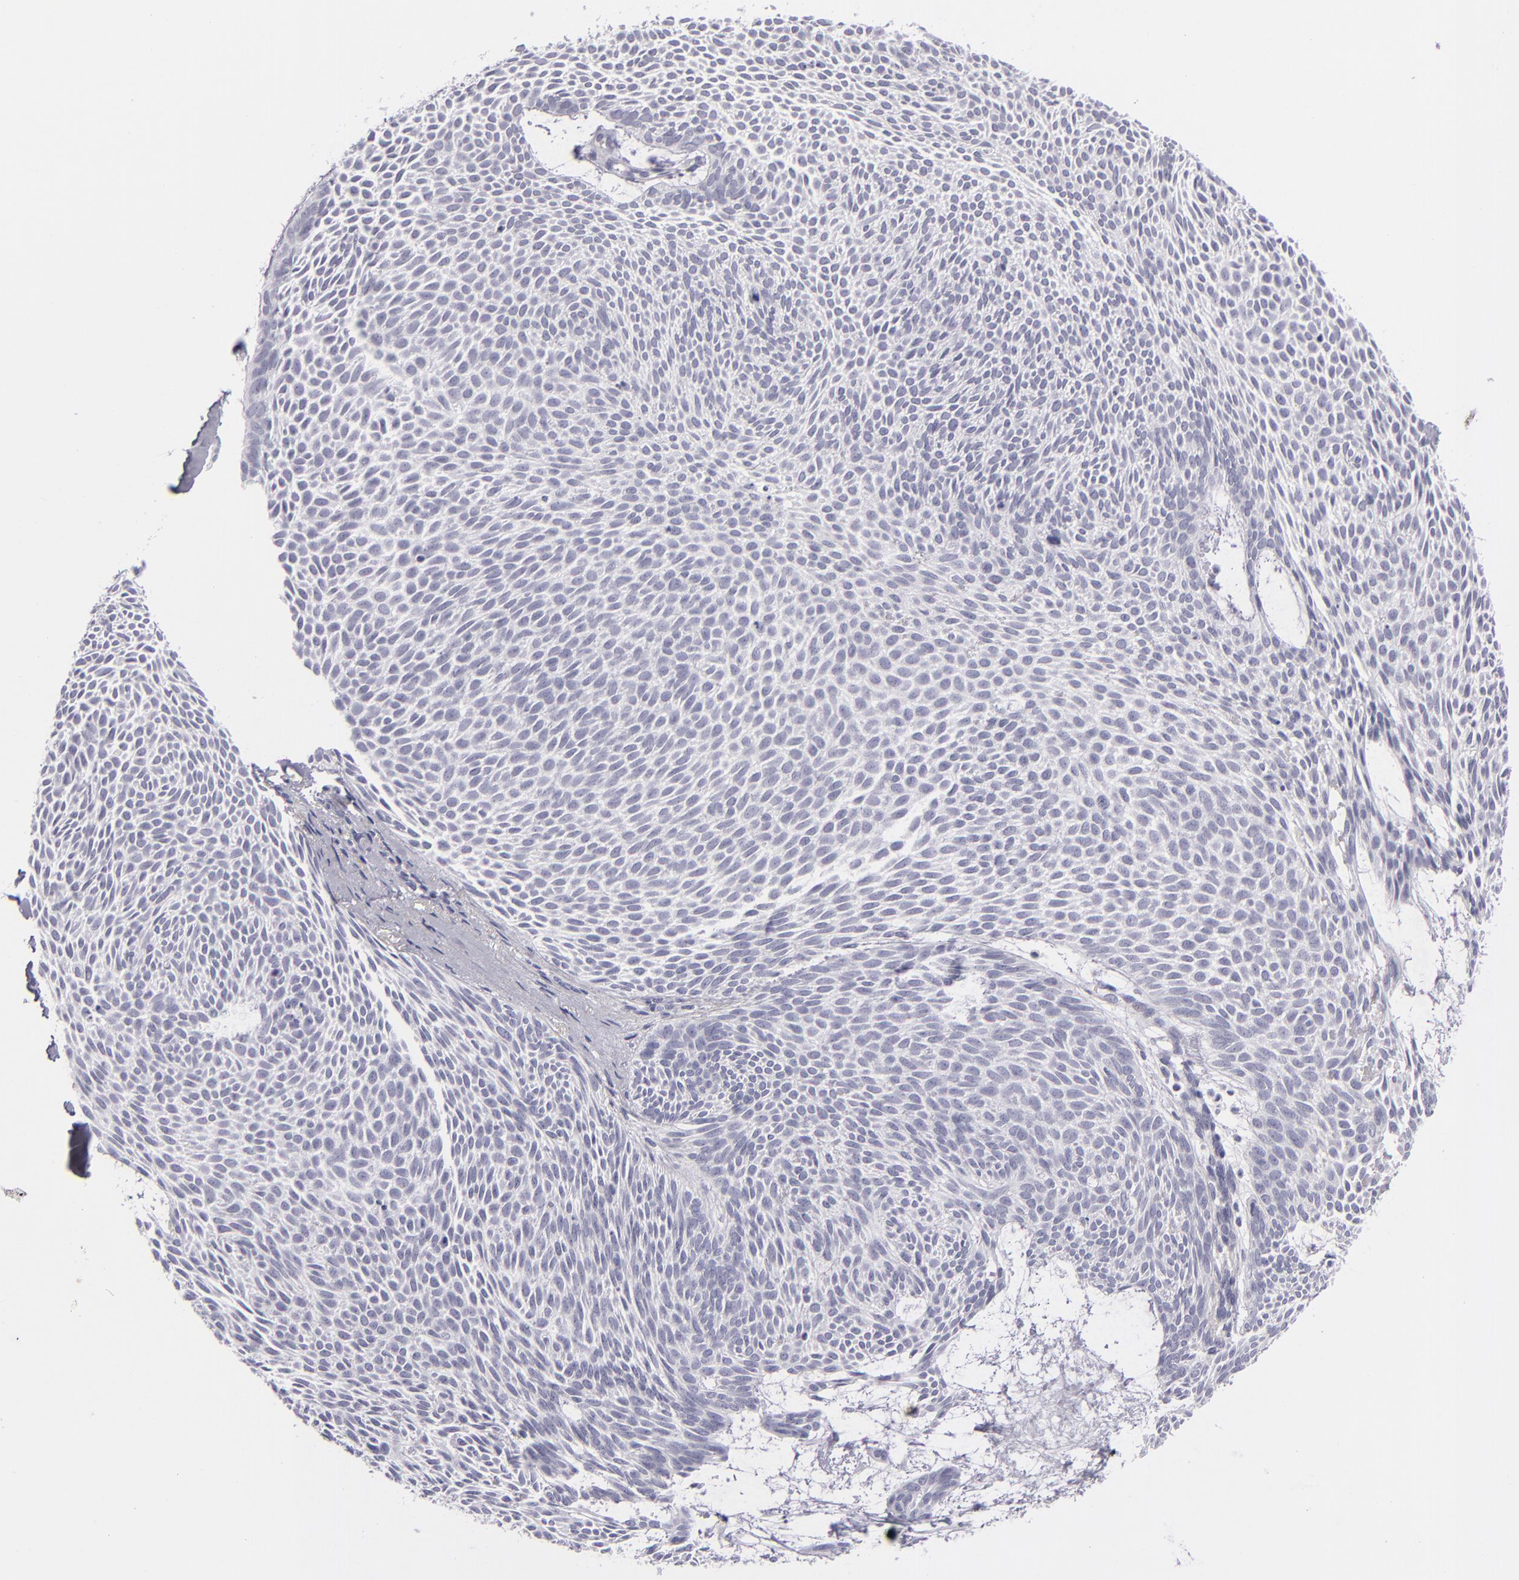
{"staining": {"intensity": "negative", "quantity": "none", "location": "none"}, "tissue": "skin cancer", "cell_type": "Tumor cells", "image_type": "cancer", "snomed": [{"axis": "morphology", "description": "Basal cell carcinoma"}, {"axis": "topography", "description": "Skin"}], "caption": "Immunohistochemistry of basal cell carcinoma (skin) shows no staining in tumor cells. (DAB (3,3'-diaminobenzidine) immunohistochemistry (IHC), high magnification).", "gene": "VIL1", "patient": {"sex": "male", "age": 84}}